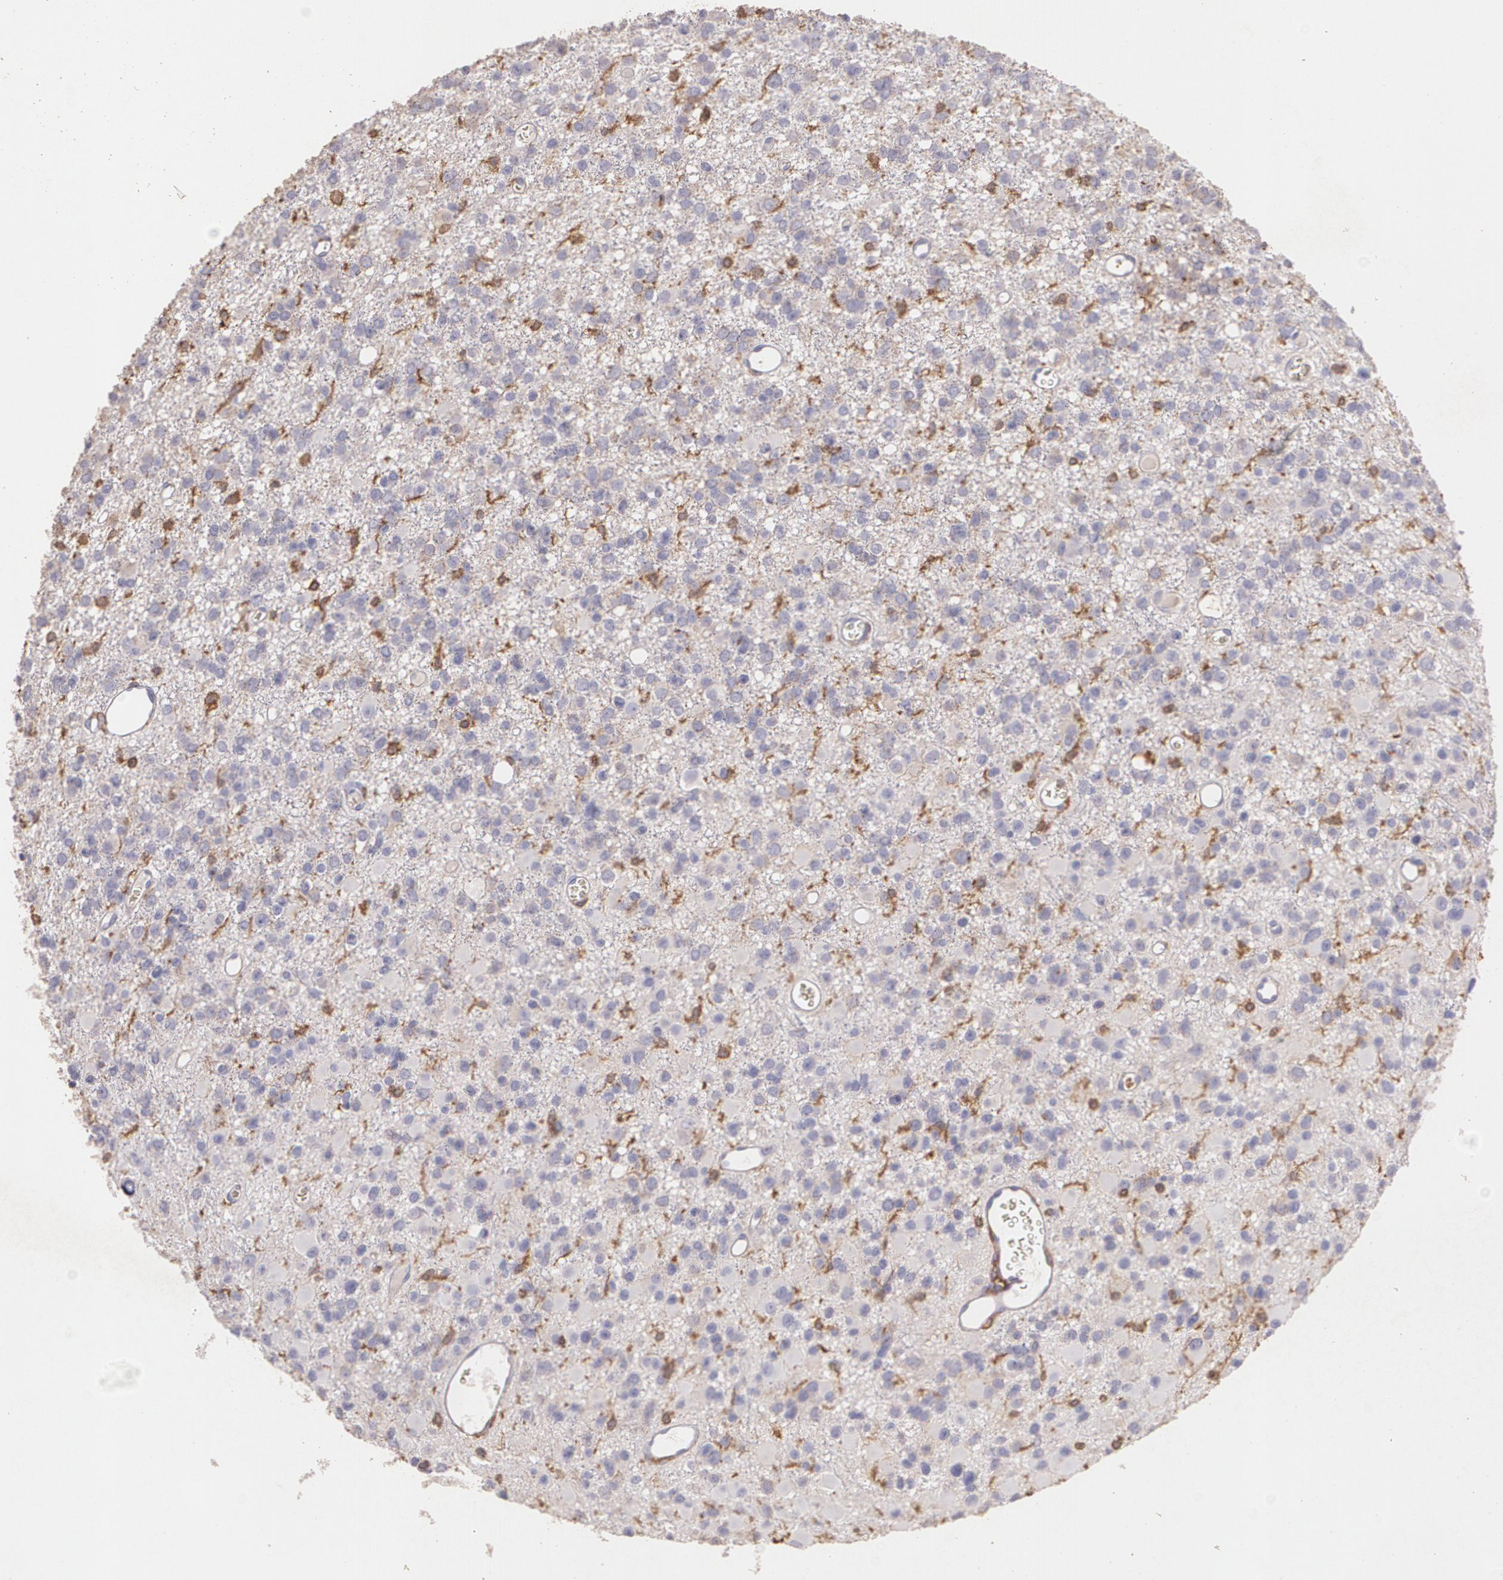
{"staining": {"intensity": "moderate", "quantity": "<25%", "location": "cytoplasmic/membranous"}, "tissue": "glioma", "cell_type": "Tumor cells", "image_type": "cancer", "snomed": [{"axis": "morphology", "description": "Glioma, malignant, Low grade"}, {"axis": "topography", "description": "Brain"}], "caption": "Low-grade glioma (malignant) was stained to show a protein in brown. There is low levels of moderate cytoplasmic/membranous expression in about <25% of tumor cells.", "gene": "TGFBR1", "patient": {"sex": "male", "age": 42}}